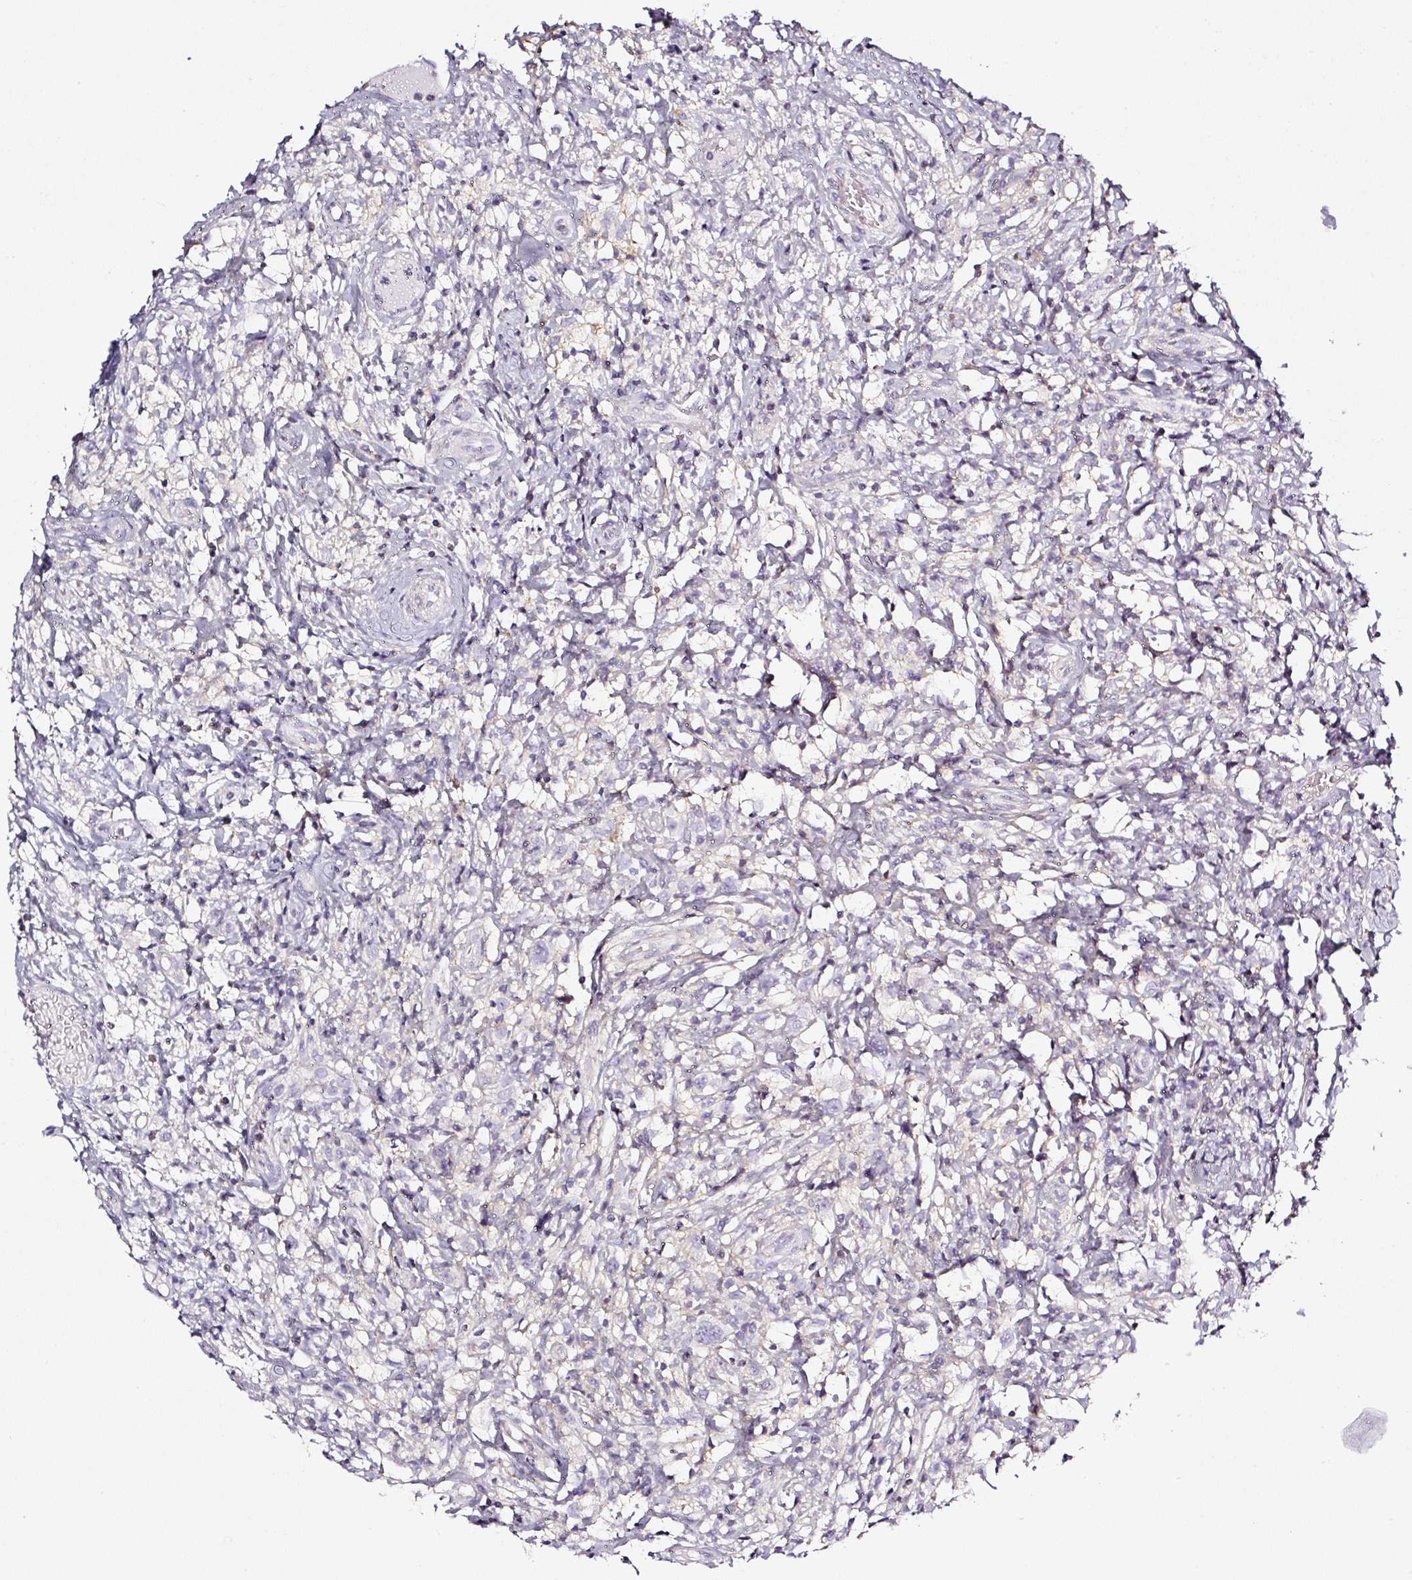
{"staining": {"intensity": "negative", "quantity": "none", "location": "none"}, "tissue": "lymphoma", "cell_type": "Tumor cells", "image_type": "cancer", "snomed": [{"axis": "morphology", "description": "Hodgkin's disease, NOS"}, {"axis": "topography", "description": "No Tissue"}], "caption": "Image shows no protein expression in tumor cells of Hodgkin's disease tissue. The staining is performed using DAB (3,3'-diaminobenzidine) brown chromogen with nuclei counter-stained in using hematoxylin.", "gene": "CD47", "patient": {"sex": "female", "age": 21}}